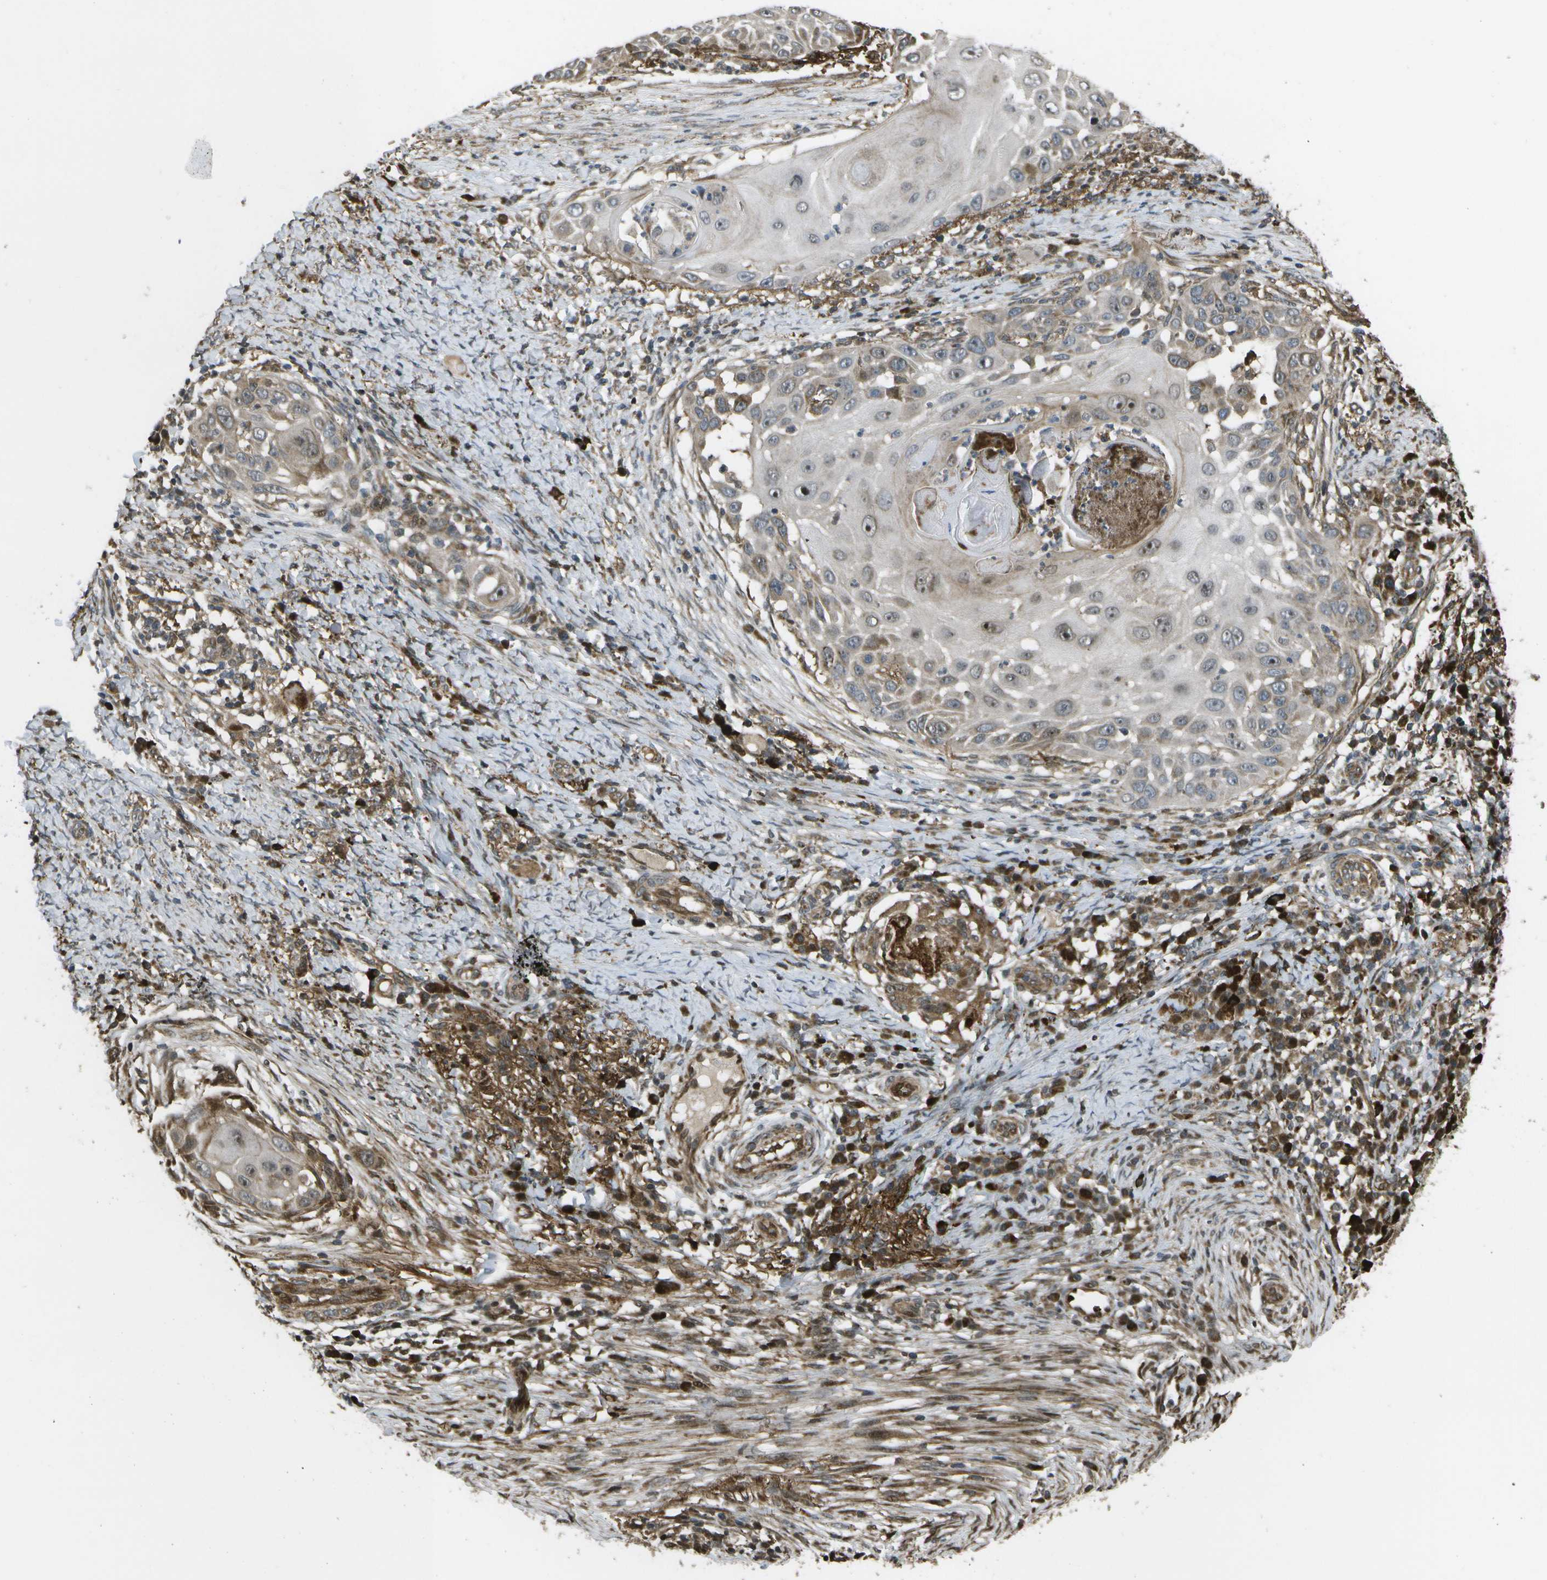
{"staining": {"intensity": "moderate", "quantity": "<25%", "location": "cytoplasmic/membranous,nuclear"}, "tissue": "skin cancer", "cell_type": "Tumor cells", "image_type": "cancer", "snomed": [{"axis": "morphology", "description": "Squamous cell carcinoma, NOS"}, {"axis": "topography", "description": "Skin"}], "caption": "Protein staining demonstrates moderate cytoplasmic/membranous and nuclear positivity in about <25% of tumor cells in skin cancer.", "gene": "AXIN2", "patient": {"sex": "female", "age": 44}}